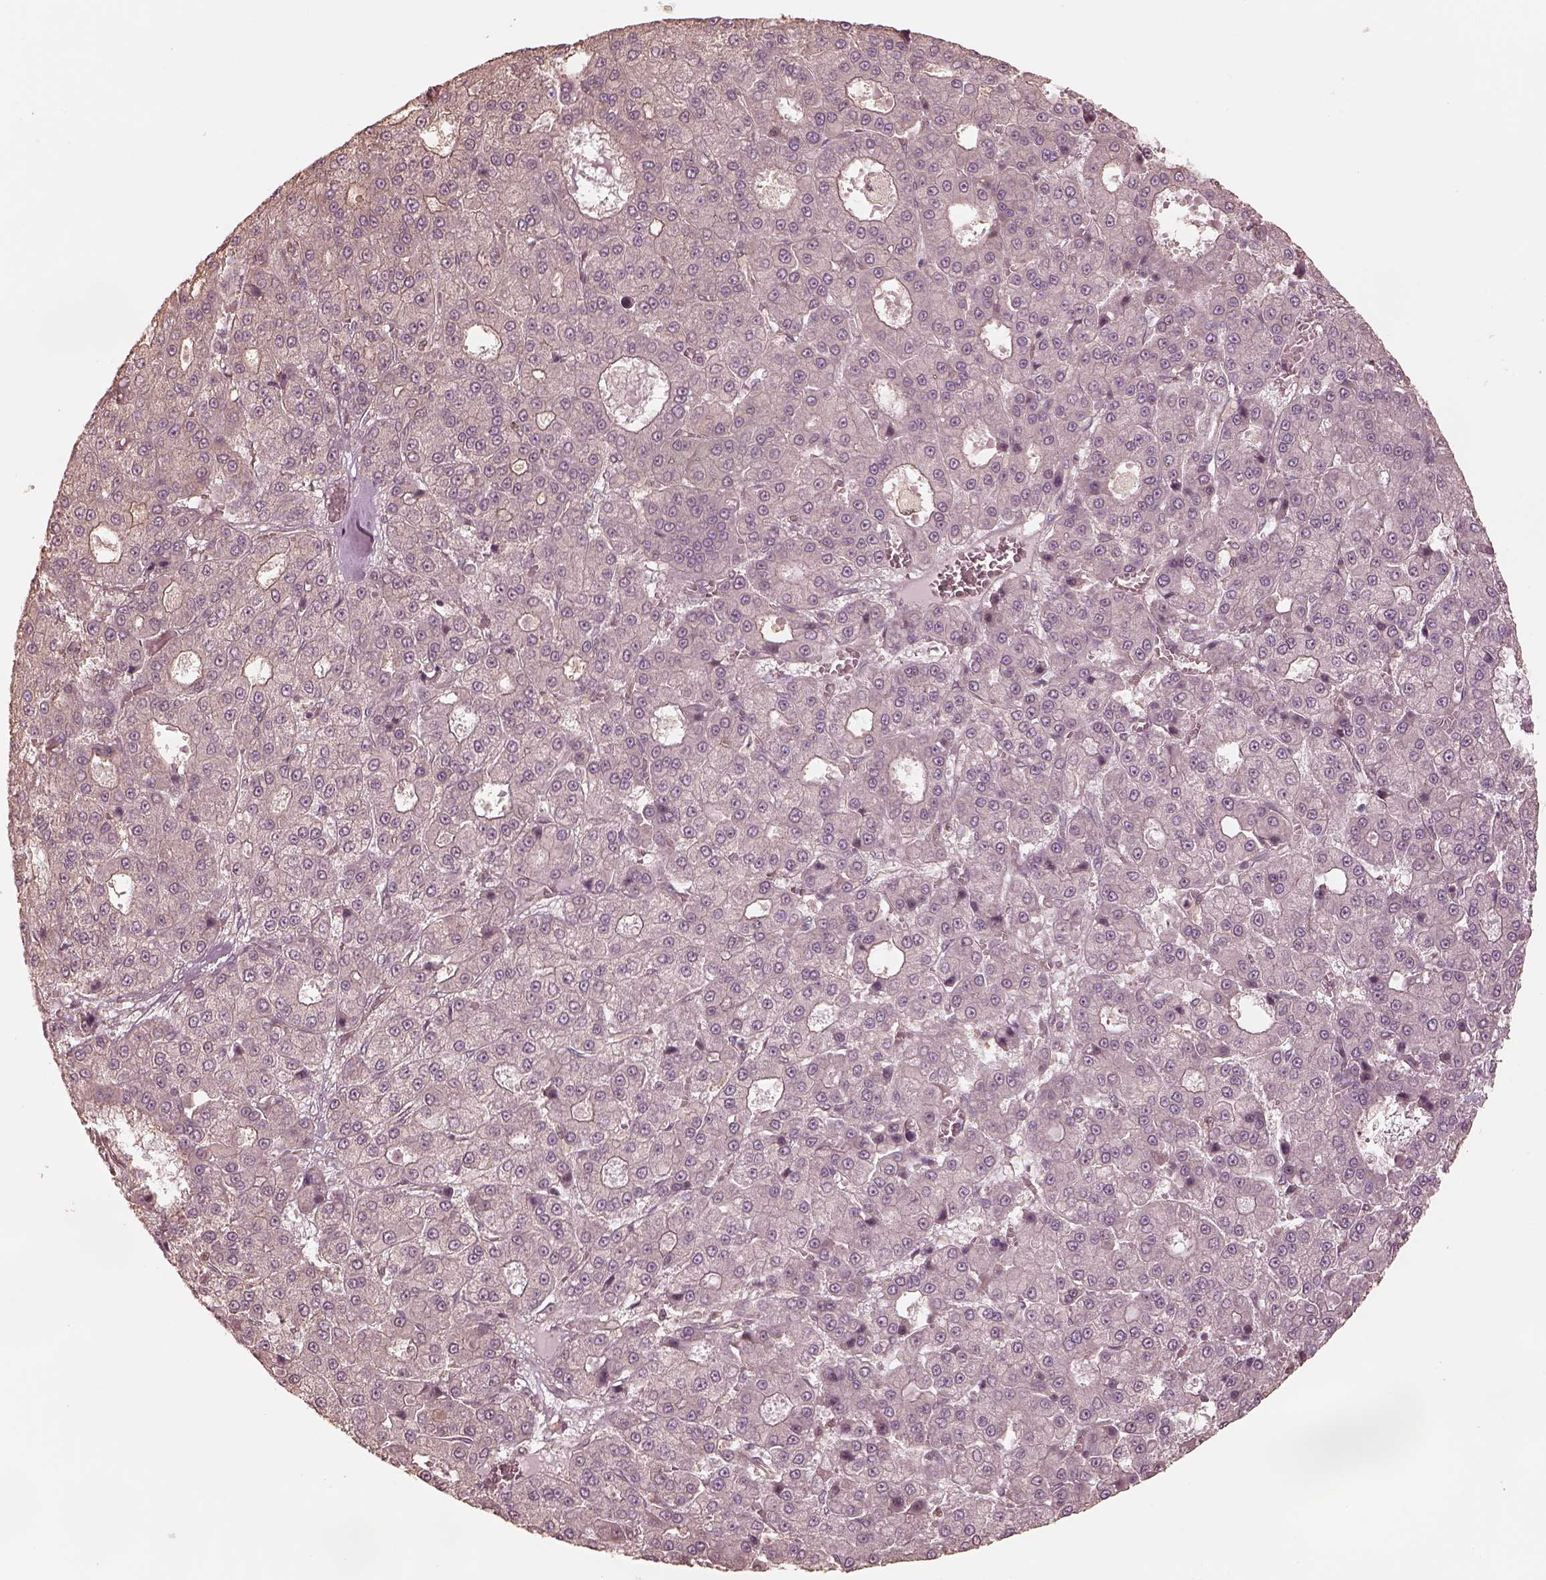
{"staining": {"intensity": "negative", "quantity": "none", "location": "none"}, "tissue": "liver cancer", "cell_type": "Tumor cells", "image_type": "cancer", "snomed": [{"axis": "morphology", "description": "Carcinoma, Hepatocellular, NOS"}, {"axis": "topography", "description": "Liver"}], "caption": "Immunohistochemistry (IHC) histopathology image of neoplastic tissue: human liver cancer stained with DAB (3,3'-diaminobenzidine) demonstrates no significant protein expression in tumor cells.", "gene": "KIF5C", "patient": {"sex": "male", "age": 70}}